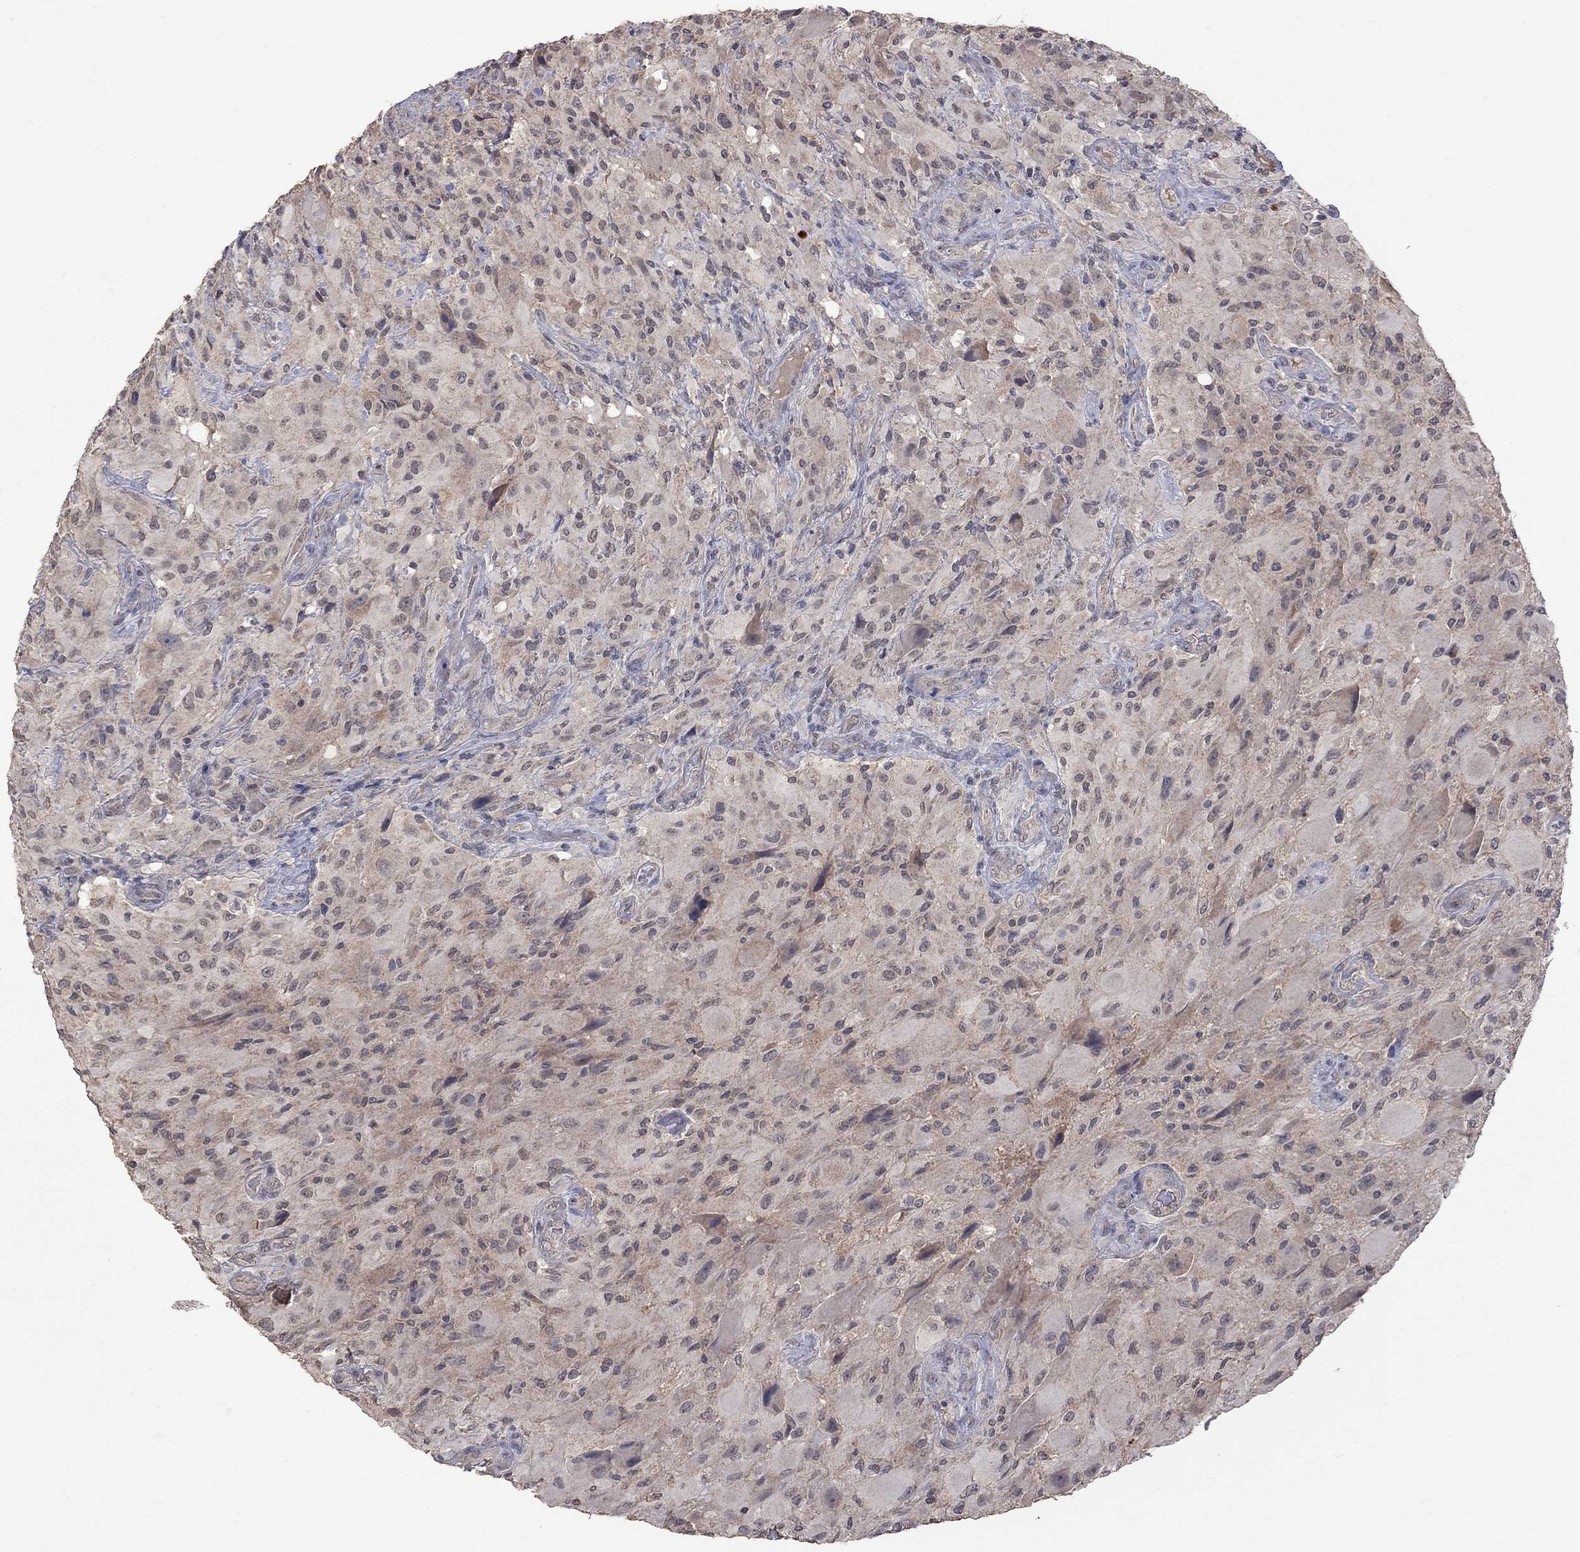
{"staining": {"intensity": "negative", "quantity": "none", "location": "none"}, "tissue": "glioma", "cell_type": "Tumor cells", "image_type": "cancer", "snomed": [{"axis": "morphology", "description": "Glioma, malignant, High grade"}, {"axis": "topography", "description": "Cerebral cortex"}], "caption": "High magnification brightfield microscopy of malignant glioma (high-grade) stained with DAB (brown) and counterstained with hematoxylin (blue): tumor cells show no significant expression.", "gene": "HTR6", "patient": {"sex": "male", "age": 35}}